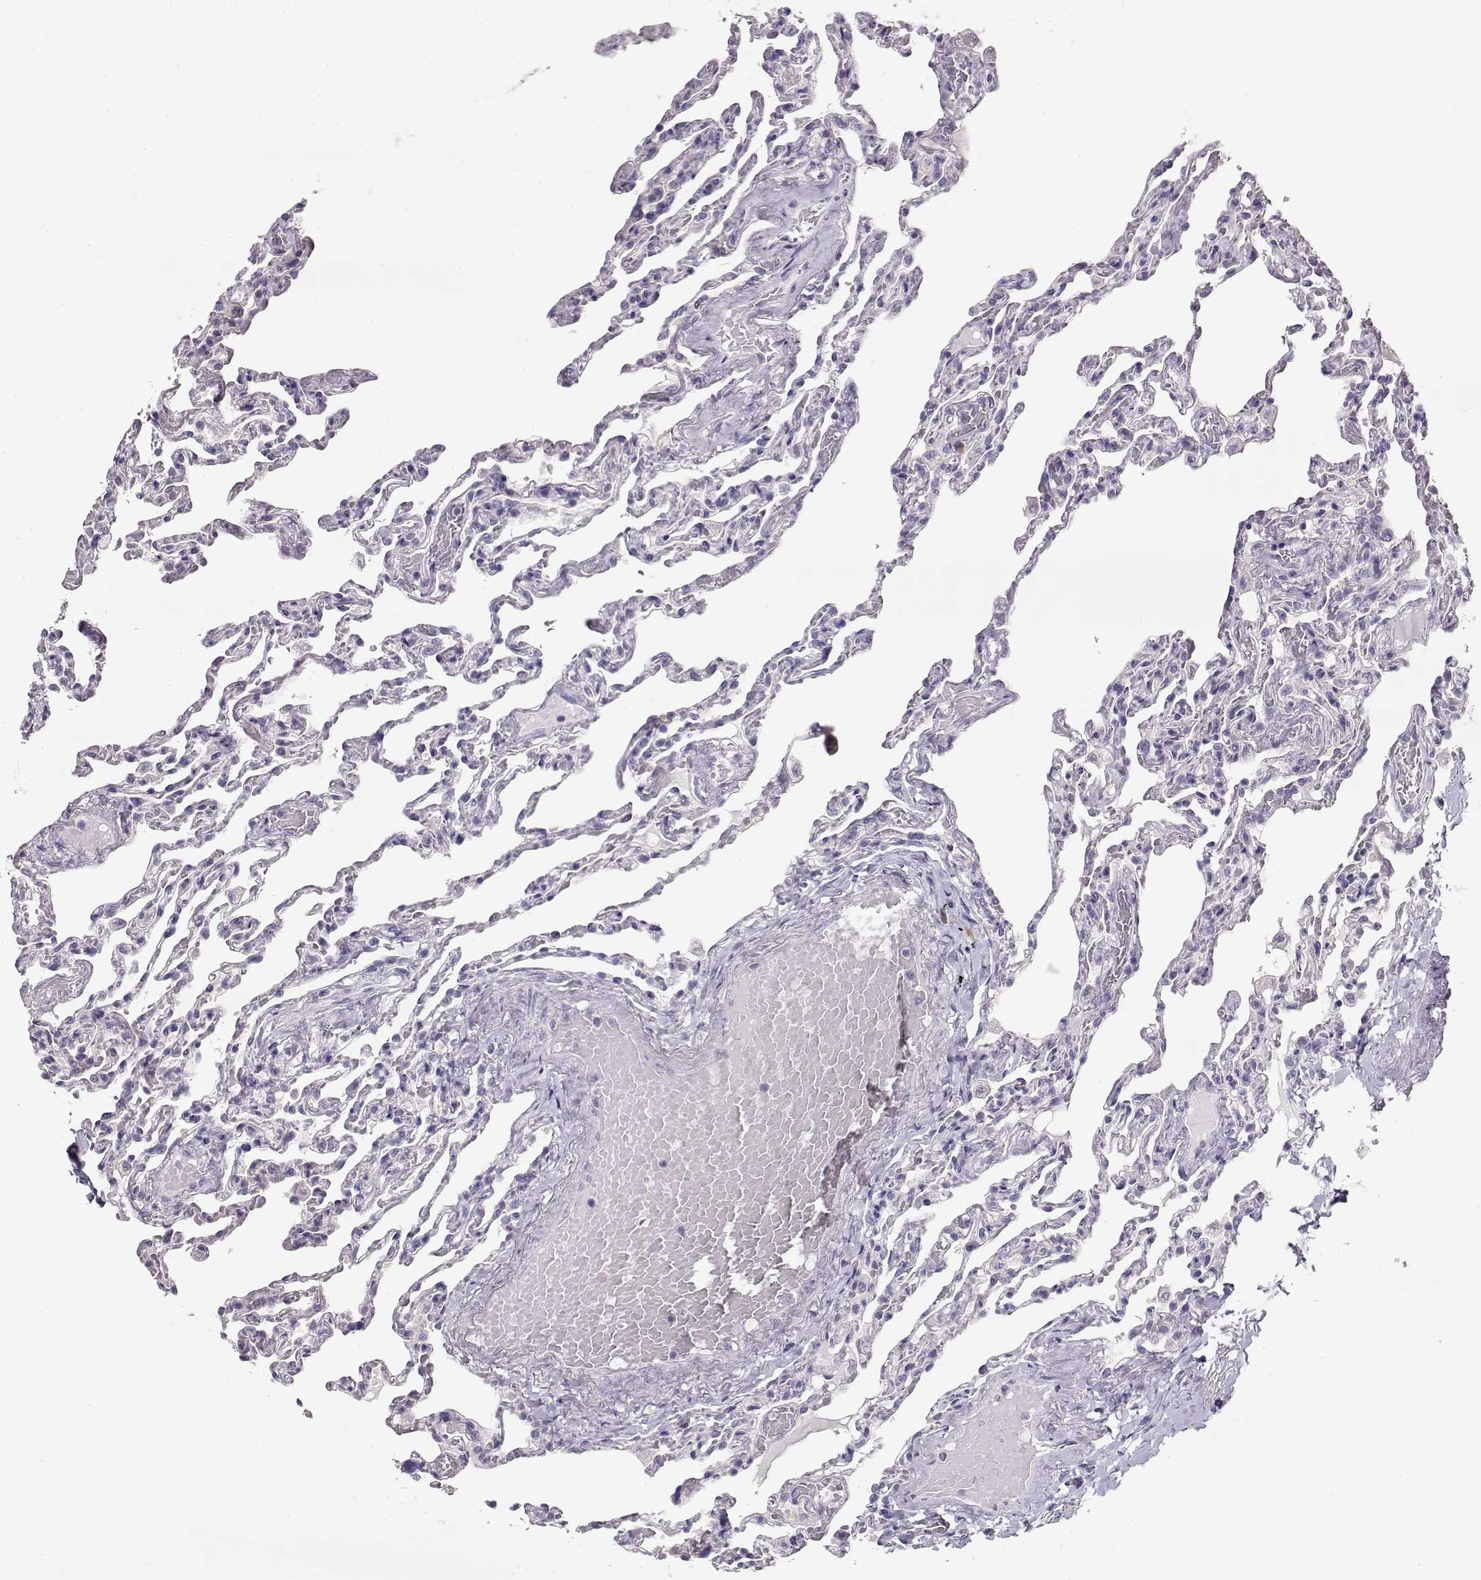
{"staining": {"intensity": "negative", "quantity": "none", "location": "none"}, "tissue": "lung", "cell_type": "Alveolar cells", "image_type": "normal", "snomed": [{"axis": "morphology", "description": "Normal tissue, NOS"}, {"axis": "topography", "description": "Lung"}], "caption": "The immunohistochemistry (IHC) micrograph has no significant staining in alveolar cells of lung. The staining was performed using DAB (3,3'-diaminobenzidine) to visualize the protein expression in brown, while the nuclei were stained in blue with hematoxylin (Magnification: 20x).", "gene": "GLIPR1L2", "patient": {"sex": "female", "age": 43}}